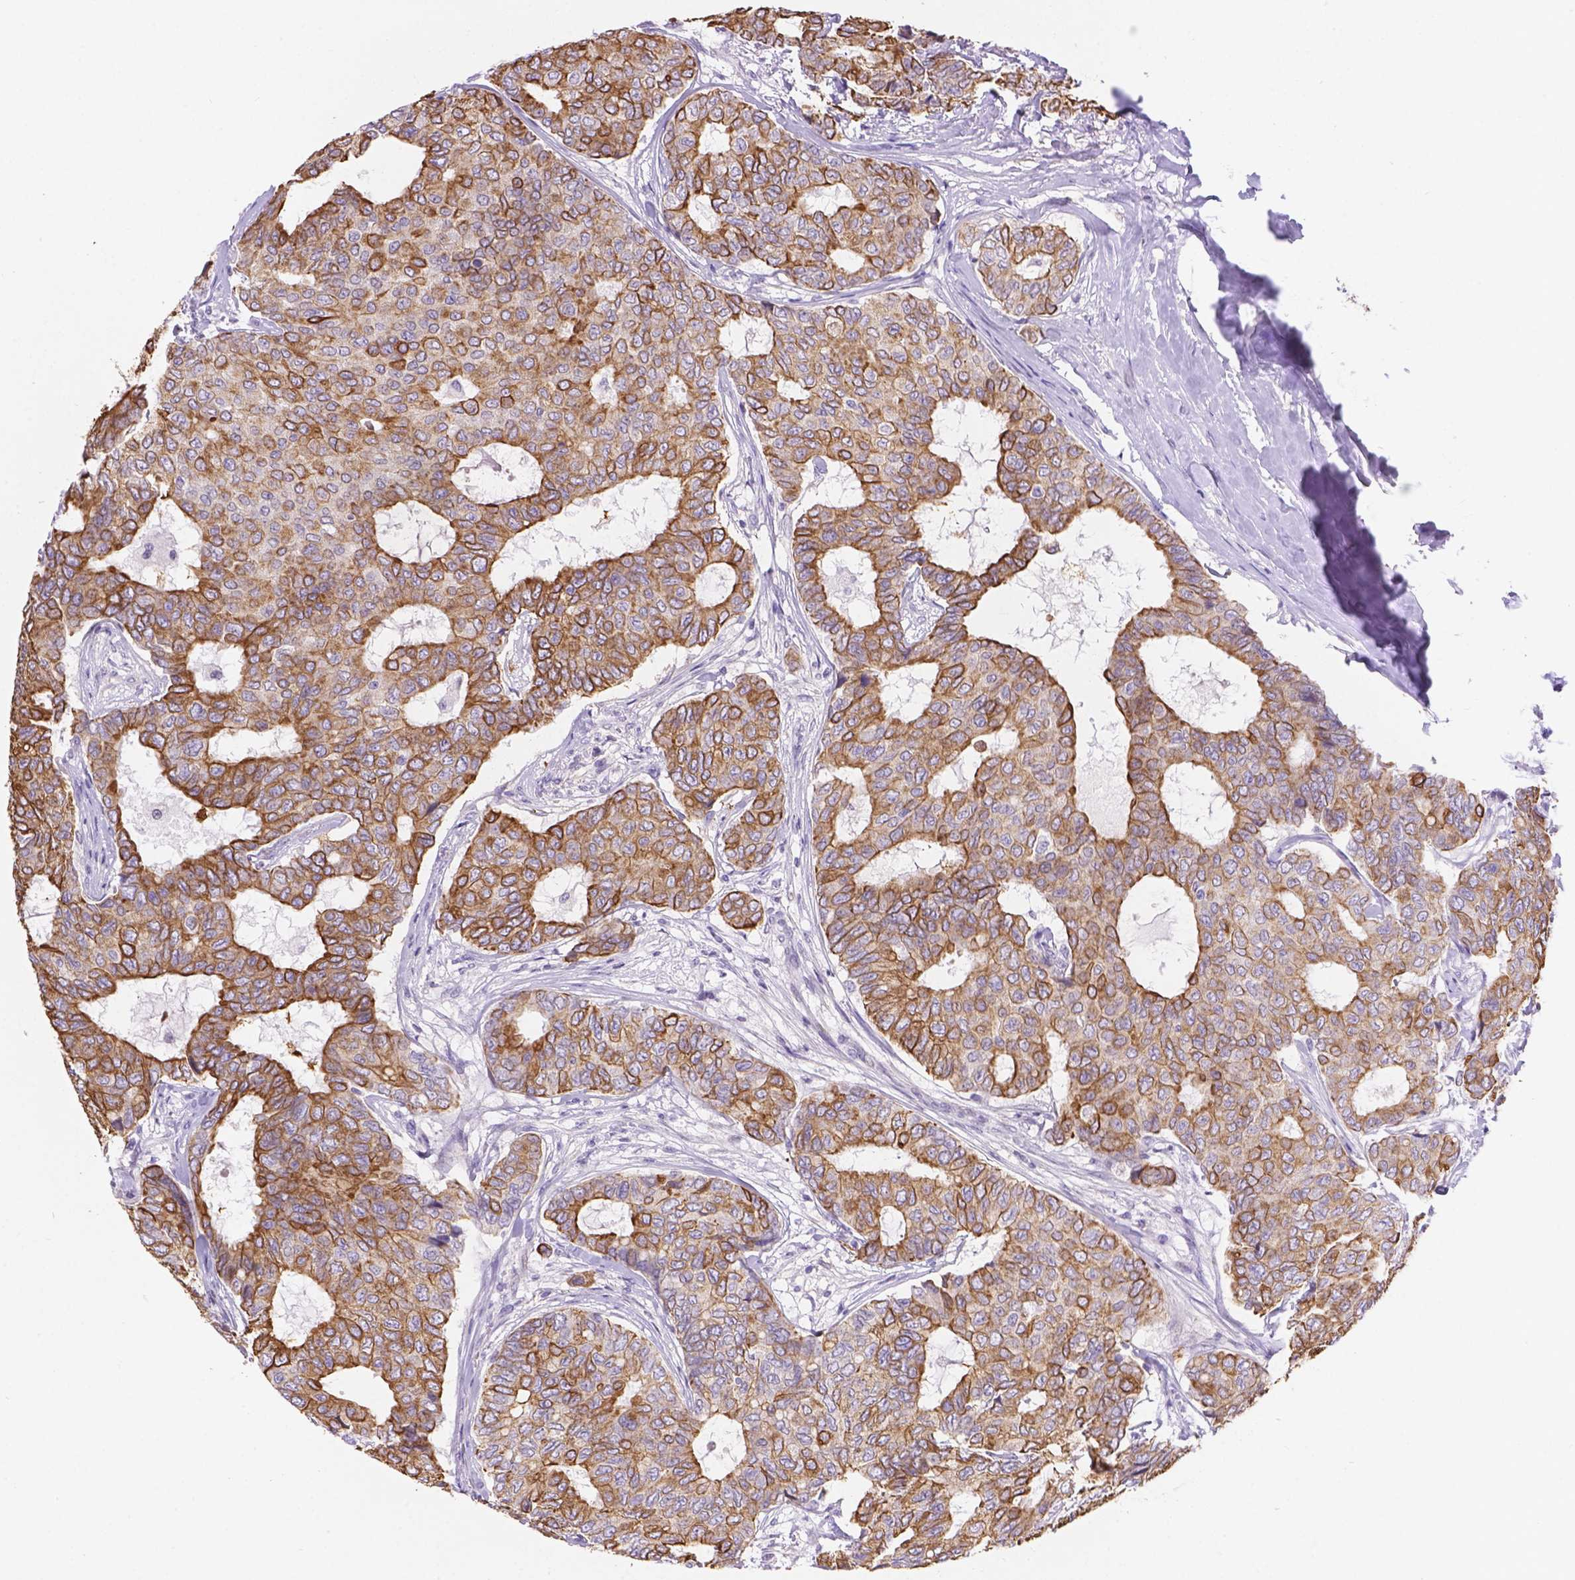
{"staining": {"intensity": "moderate", "quantity": ">75%", "location": "cytoplasmic/membranous"}, "tissue": "breast cancer", "cell_type": "Tumor cells", "image_type": "cancer", "snomed": [{"axis": "morphology", "description": "Duct carcinoma"}, {"axis": "topography", "description": "Breast"}], "caption": "This is a photomicrograph of immunohistochemistry staining of breast invasive ductal carcinoma, which shows moderate staining in the cytoplasmic/membranous of tumor cells.", "gene": "DMWD", "patient": {"sex": "female", "age": 75}}